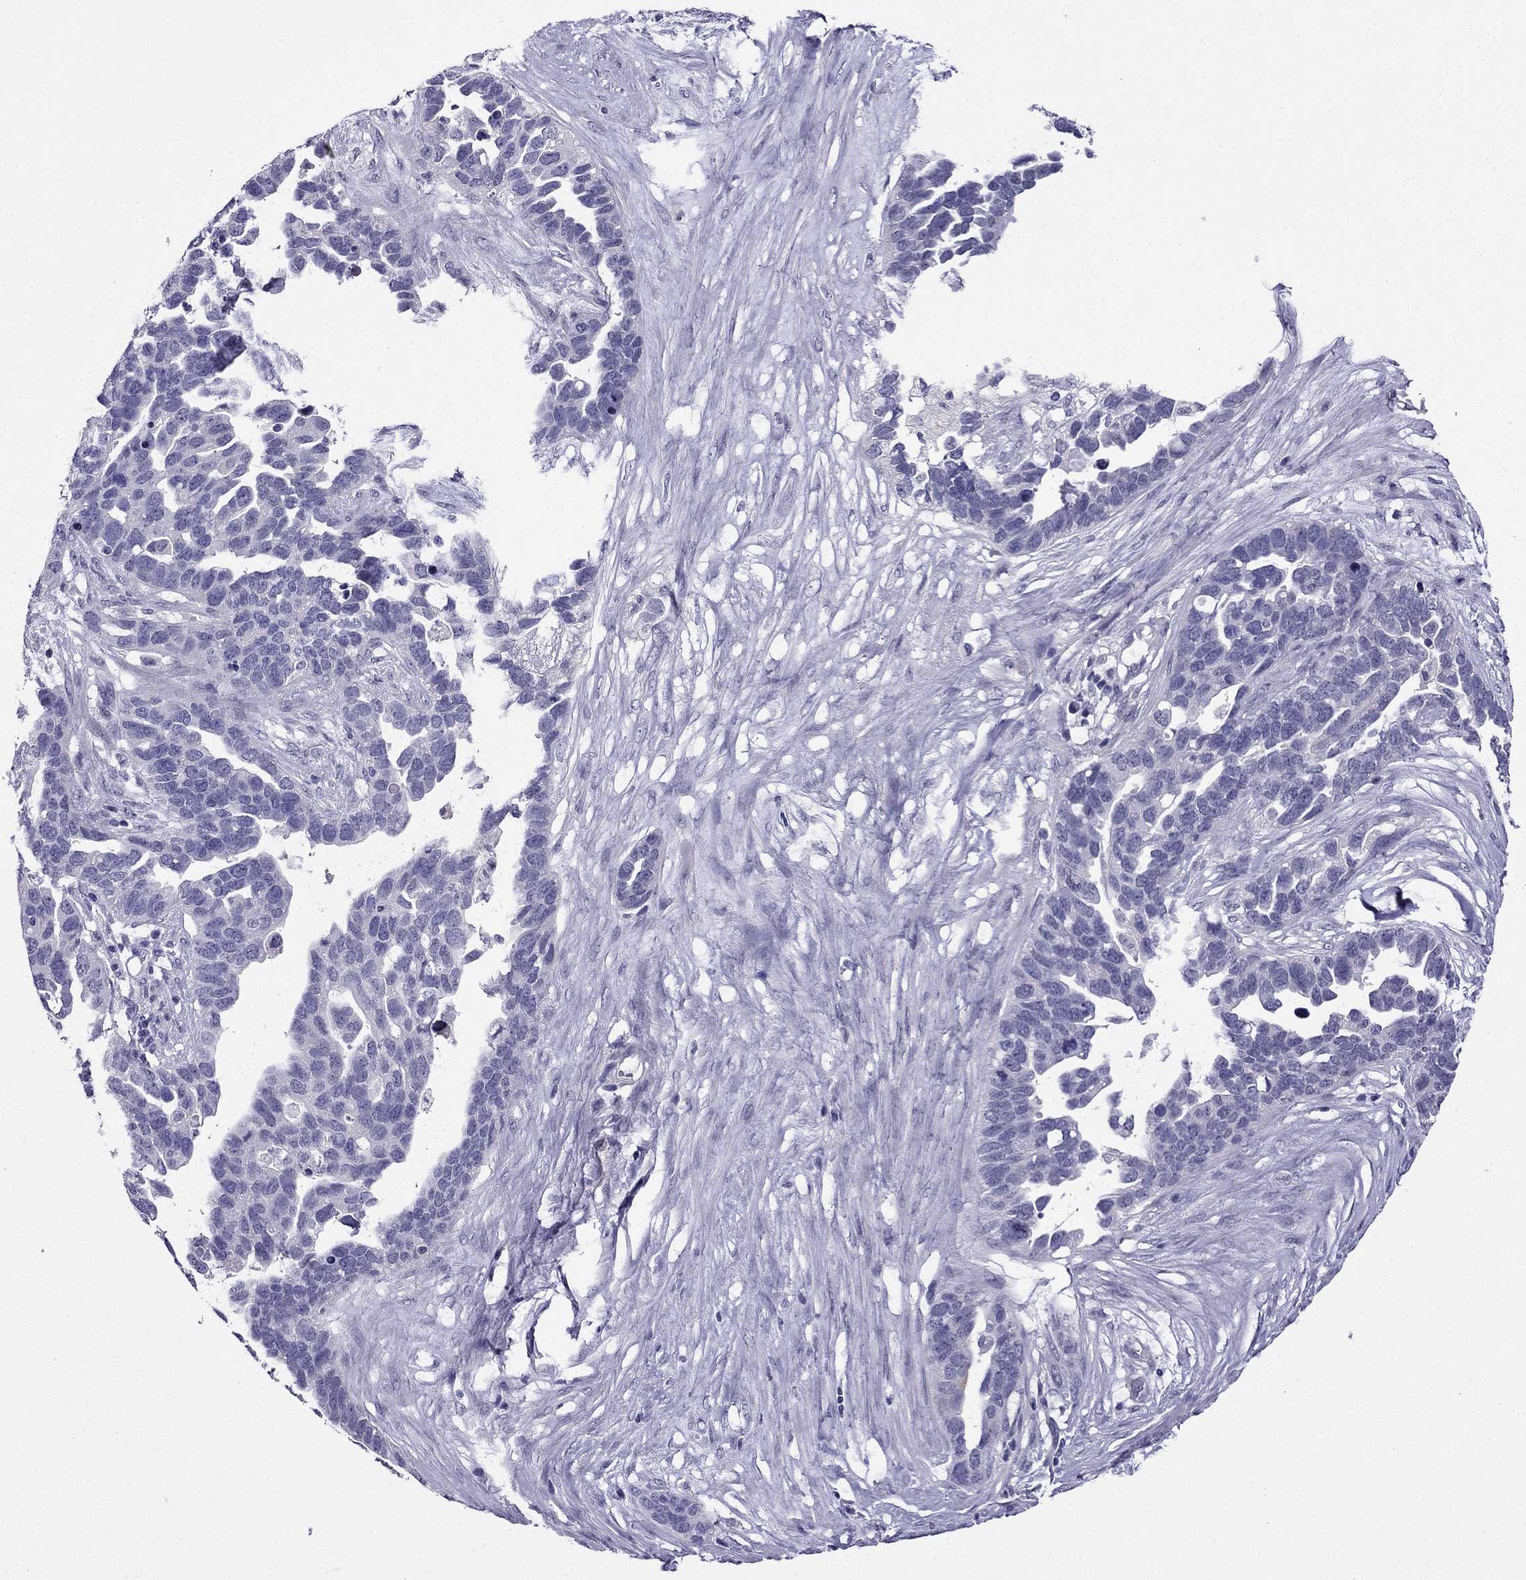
{"staining": {"intensity": "negative", "quantity": "none", "location": "none"}, "tissue": "ovarian cancer", "cell_type": "Tumor cells", "image_type": "cancer", "snomed": [{"axis": "morphology", "description": "Cystadenocarcinoma, serous, NOS"}, {"axis": "topography", "description": "Ovary"}], "caption": "An image of ovarian cancer stained for a protein reveals no brown staining in tumor cells.", "gene": "KCNJ10", "patient": {"sex": "female", "age": 54}}